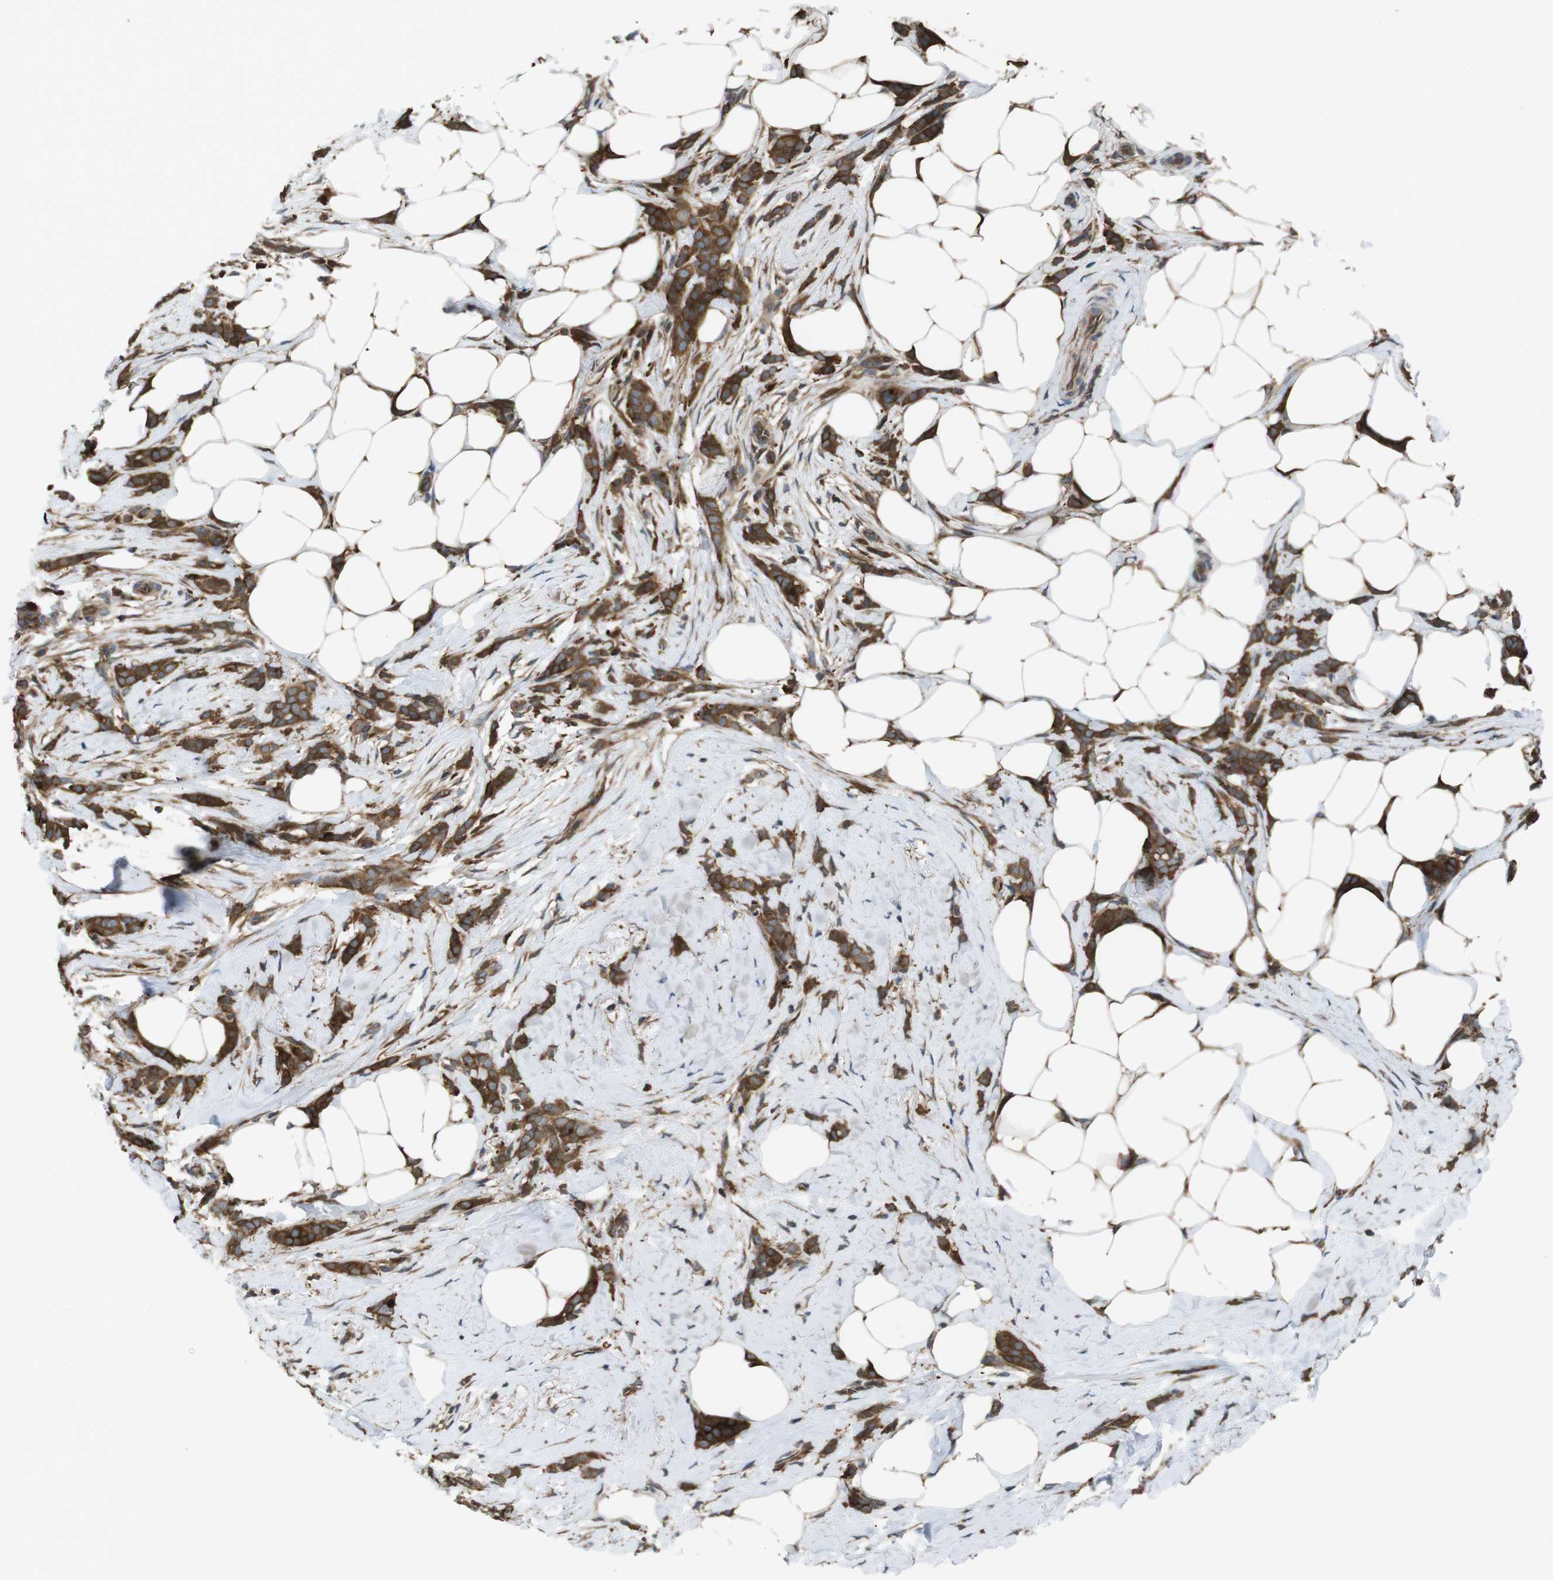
{"staining": {"intensity": "moderate", "quantity": ">75%", "location": "cytoplasmic/membranous"}, "tissue": "breast cancer", "cell_type": "Tumor cells", "image_type": "cancer", "snomed": [{"axis": "morphology", "description": "Lobular carcinoma, in situ"}, {"axis": "morphology", "description": "Lobular carcinoma"}, {"axis": "topography", "description": "Breast"}], "caption": "Tumor cells display medium levels of moderate cytoplasmic/membranous staining in approximately >75% of cells in human breast lobular carcinoma in situ.", "gene": "ARHGDIA", "patient": {"sex": "female", "age": 41}}